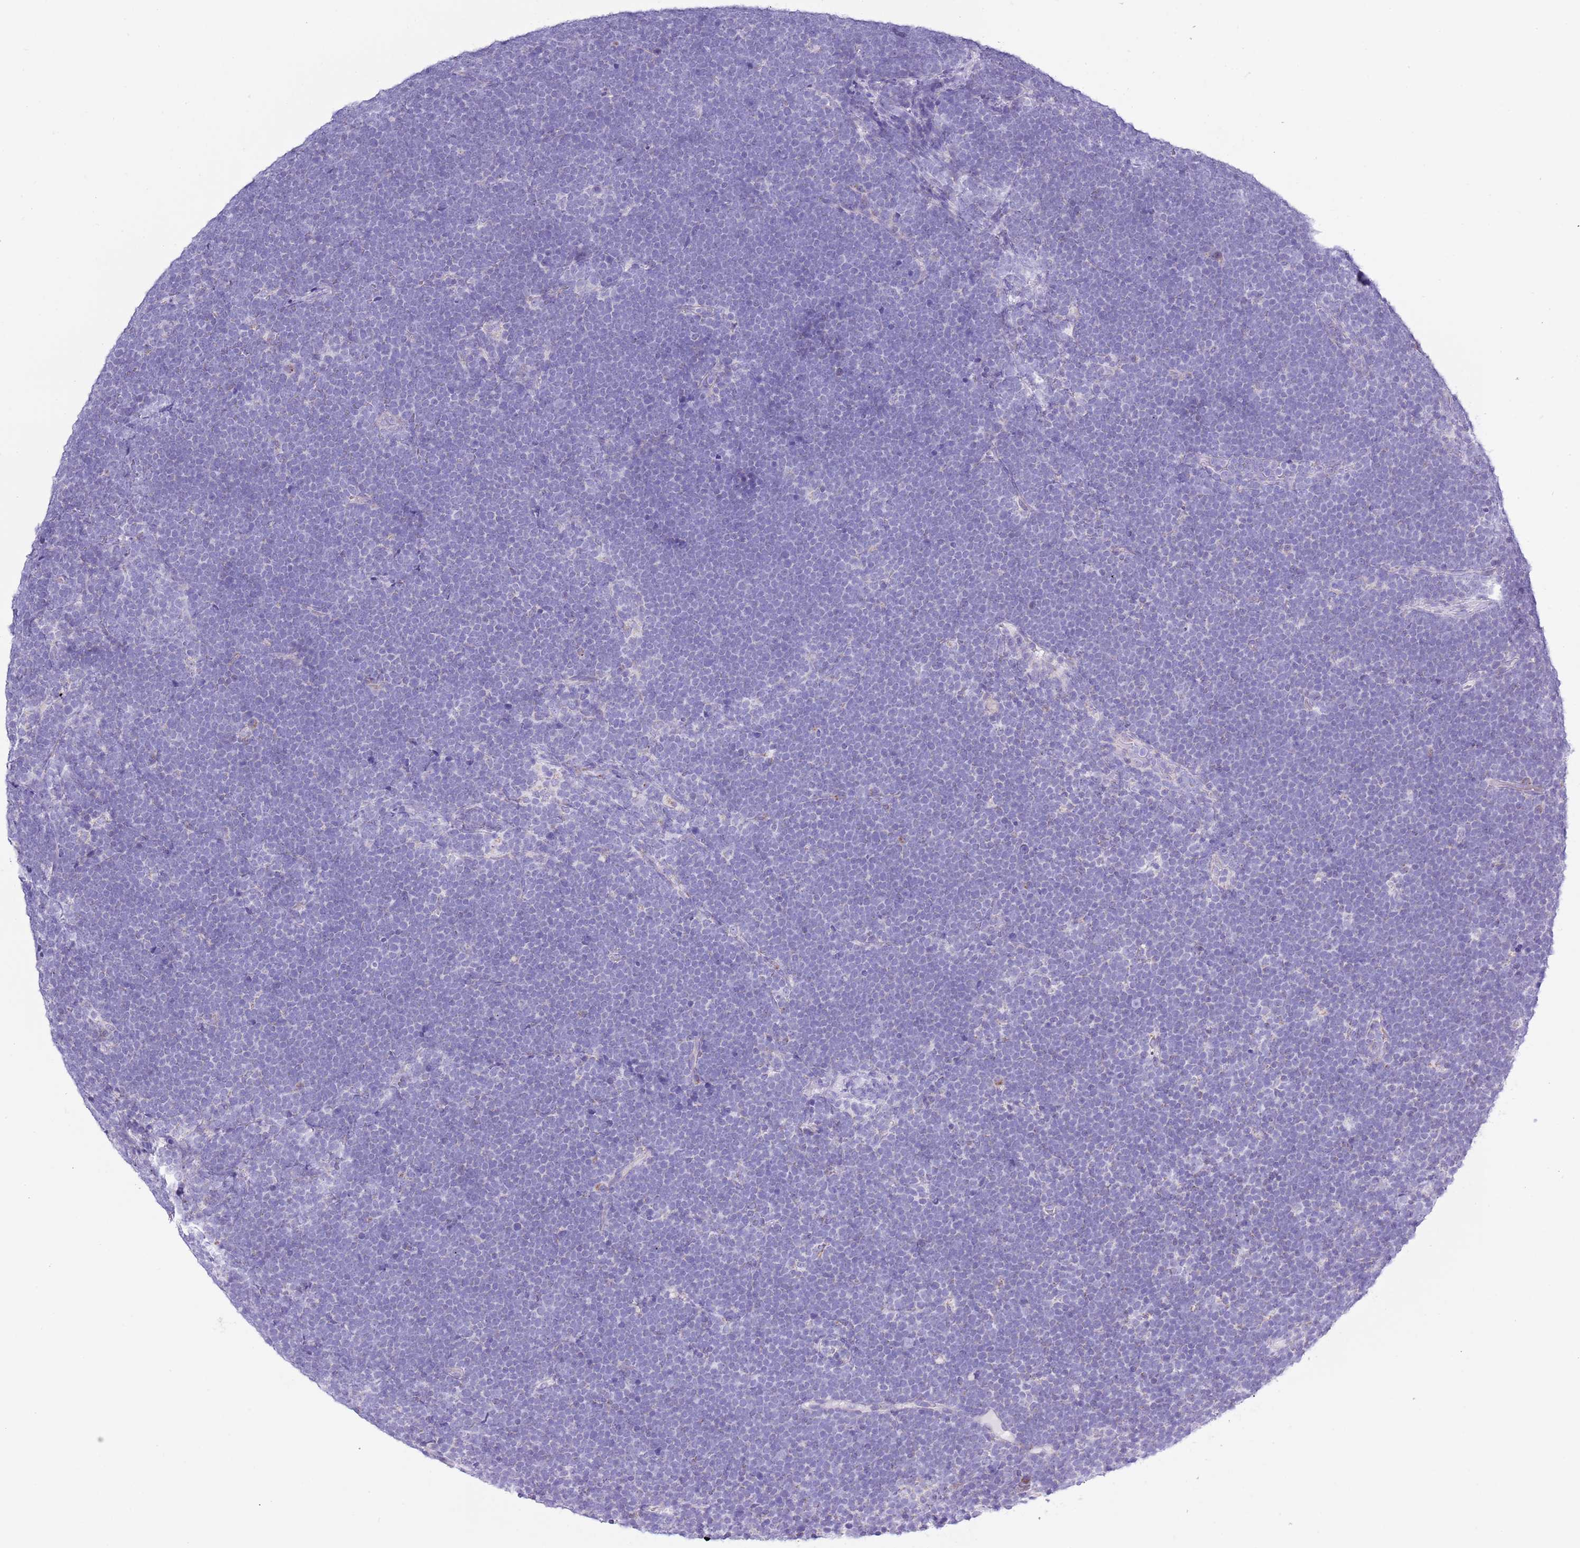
{"staining": {"intensity": "negative", "quantity": "none", "location": "none"}, "tissue": "lymphoma", "cell_type": "Tumor cells", "image_type": "cancer", "snomed": [{"axis": "morphology", "description": "Malignant lymphoma, non-Hodgkin's type, High grade"}, {"axis": "topography", "description": "Lymph node"}], "caption": "Lymphoma stained for a protein using immunohistochemistry (IHC) reveals no expression tumor cells.", "gene": "MOCOS", "patient": {"sex": "male", "age": 13}}